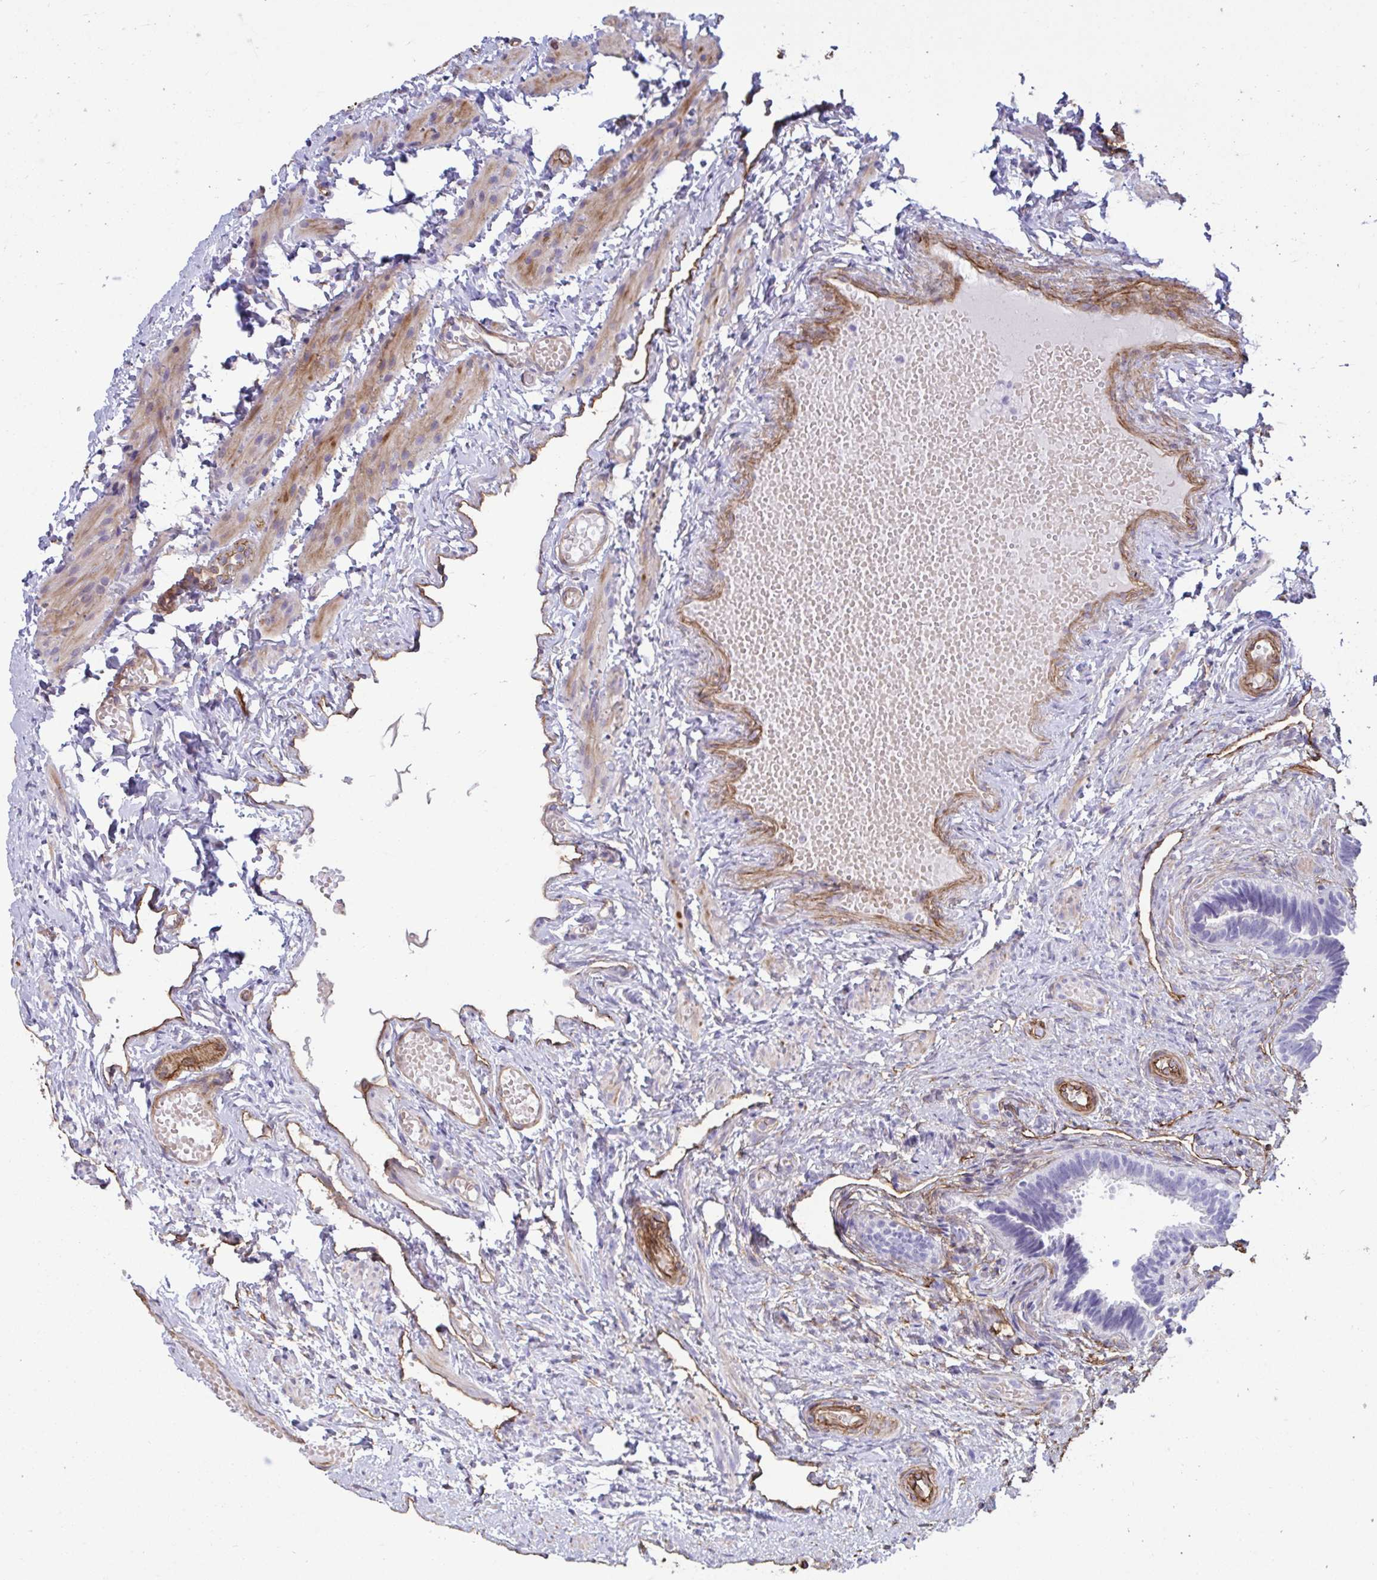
{"staining": {"intensity": "negative", "quantity": "none", "location": "none"}, "tissue": "fallopian tube", "cell_type": "Glandular cells", "image_type": "normal", "snomed": [{"axis": "morphology", "description": "Normal tissue, NOS"}, {"axis": "topography", "description": "Fallopian tube"}], "caption": "Micrograph shows no significant protein expression in glandular cells of benign fallopian tube.", "gene": "UBL3", "patient": {"sex": "female", "age": 37}}